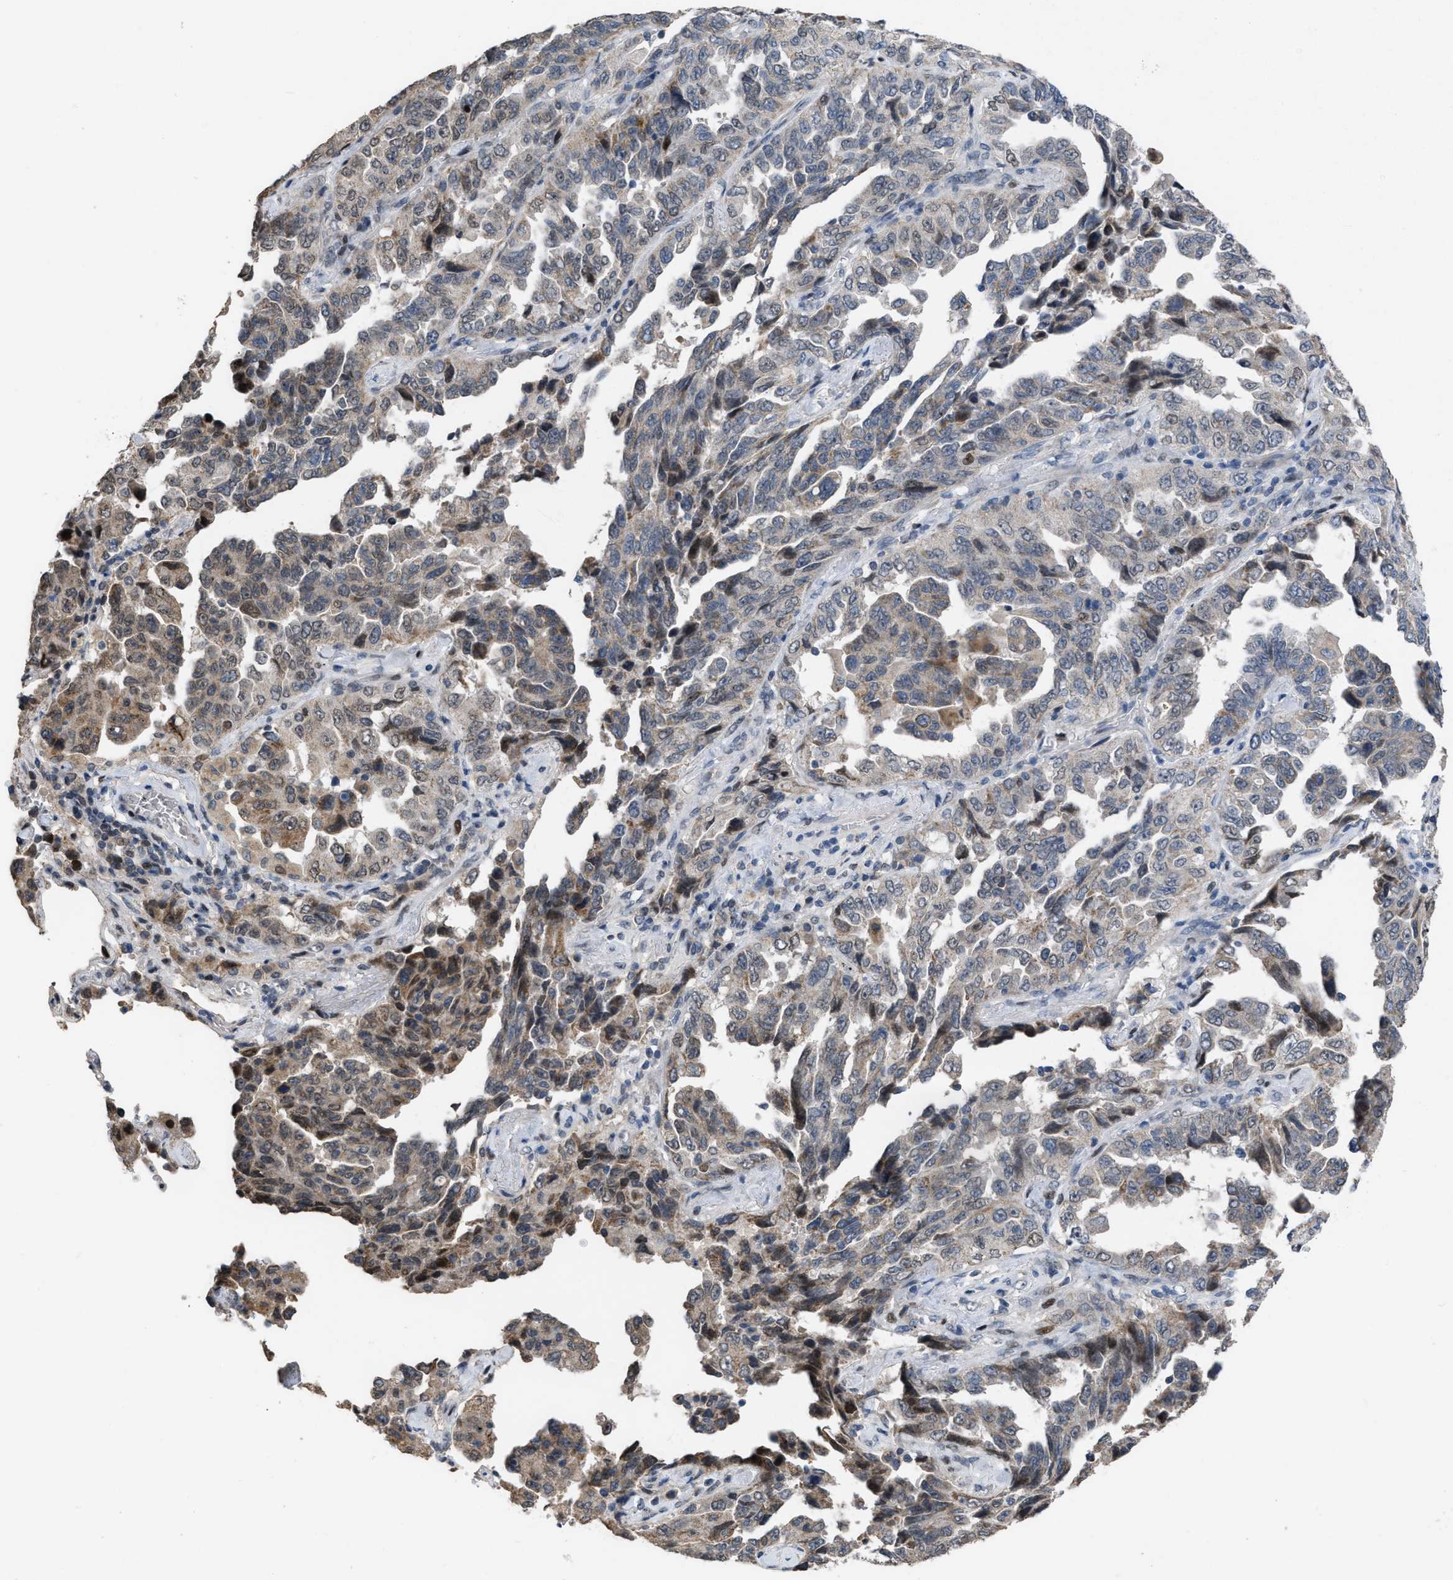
{"staining": {"intensity": "weak", "quantity": "25%-75%", "location": "cytoplasmic/membranous,nuclear"}, "tissue": "lung cancer", "cell_type": "Tumor cells", "image_type": "cancer", "snomed": [{"axis": "morphology", "description": "Adenocarcinoma, NOS"}, {"axis": "topography", "description": "Lung"}], "caption": "Weak cytoplasmic/membranous and nuclear protein expression is appreciated in approximately 25%-75% of tumor cells in lung cancer (adenocarcinoma).", "gene": "SETDB1", "patient": {"sex": "female", "age": 51}}